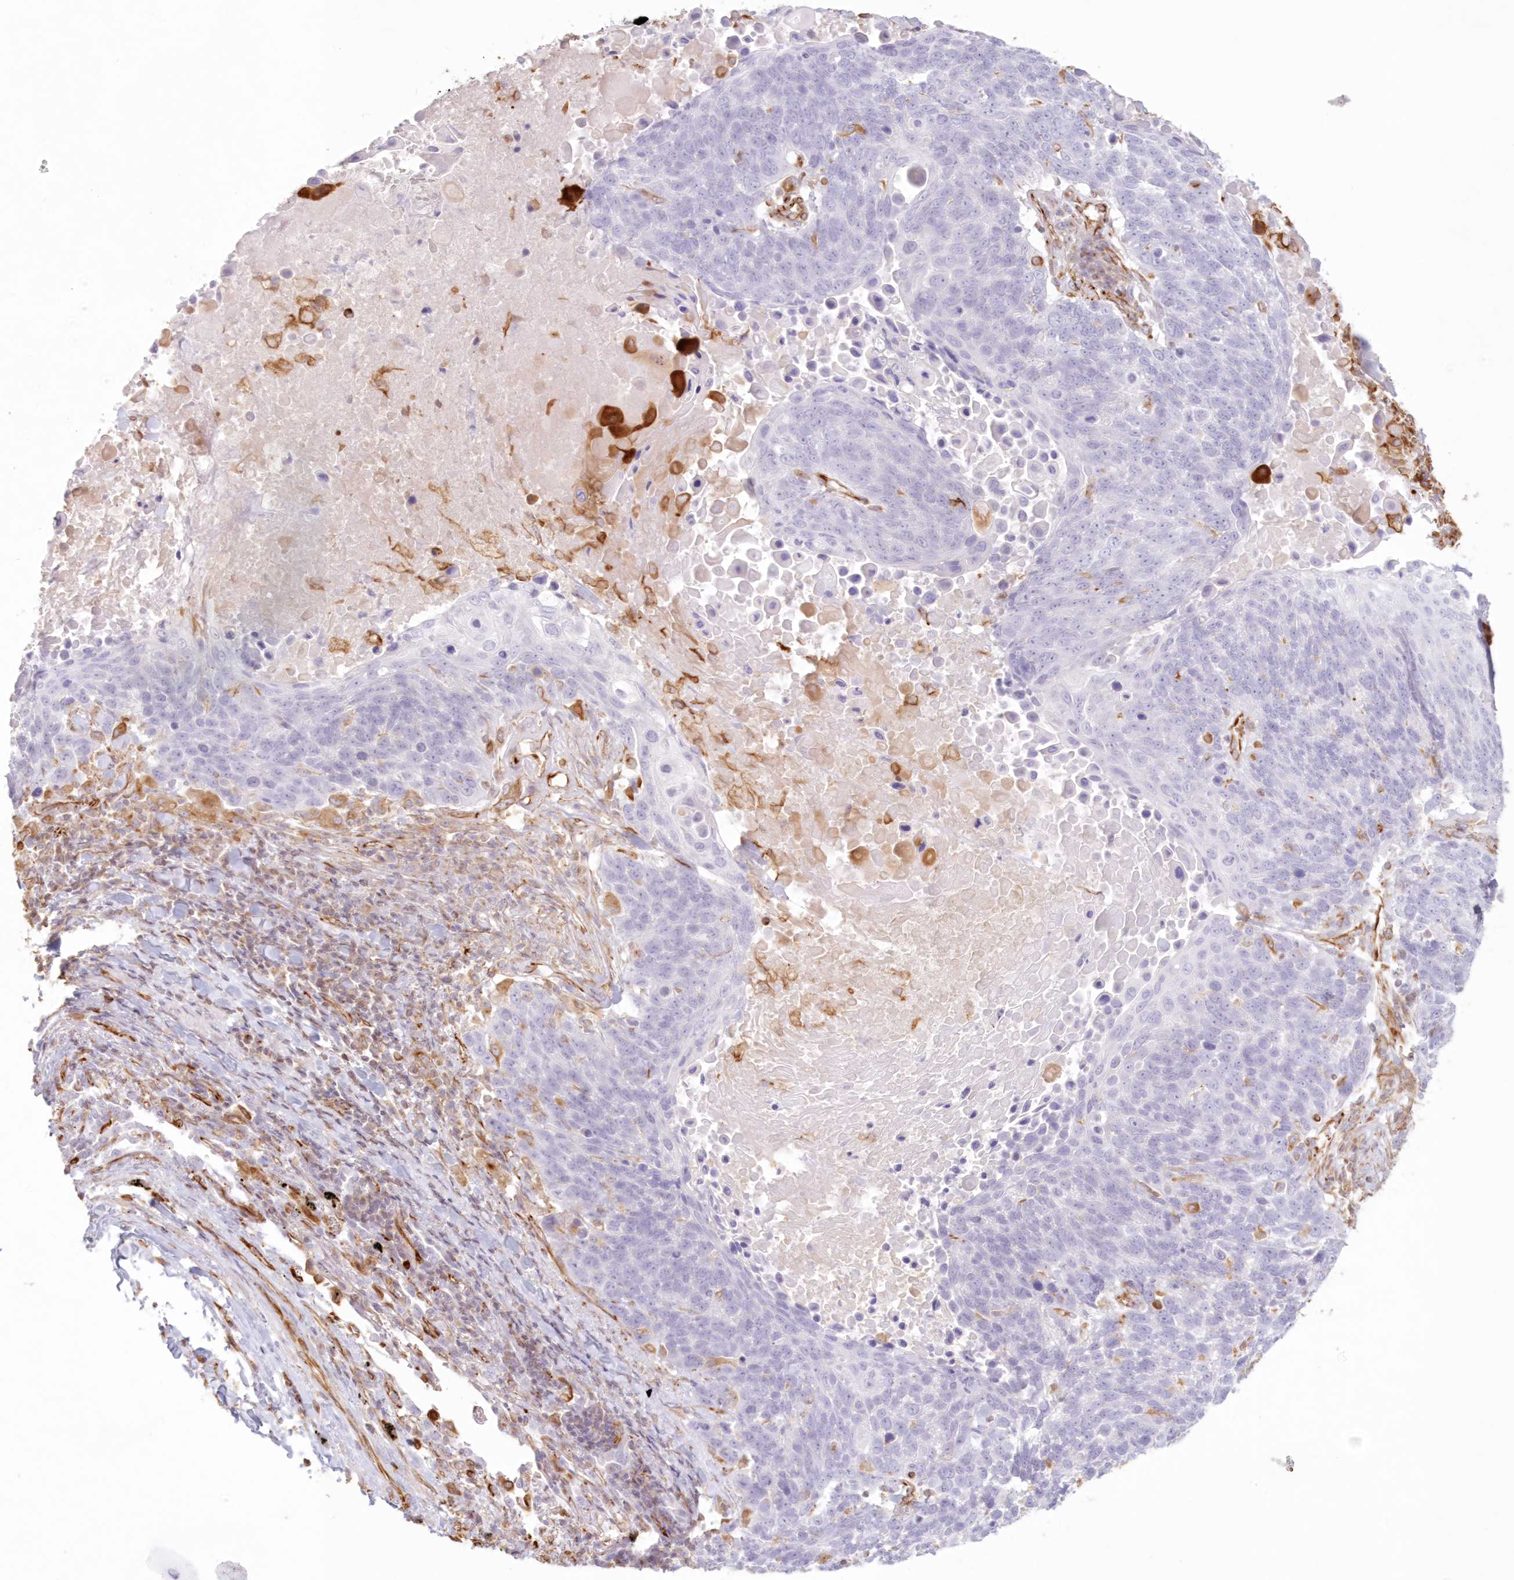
{"staining": {"intensity": "negative", "quantity": "none", "location": "none"}, "tissue": "lung cancer", "cell_type": "Tumor cells", "image_type": "cancer", "snomed": [{"axis": "morphology", "description": "Squamous cell carcinoma, NOS"}, {"axis": "topography", "description": "Lung"}], "caption": "IHC image of neoplastic tissue: human lung cancer stained with DAB (3,3'-diaminobenzidine) demonstrates no significant protein staining in tumor cells. (Brightfield microscopy of DAB immunohistochemistry at high magnification).", "gene": "DMRTB1", "patient": {"sex": "male", "age": 66}}